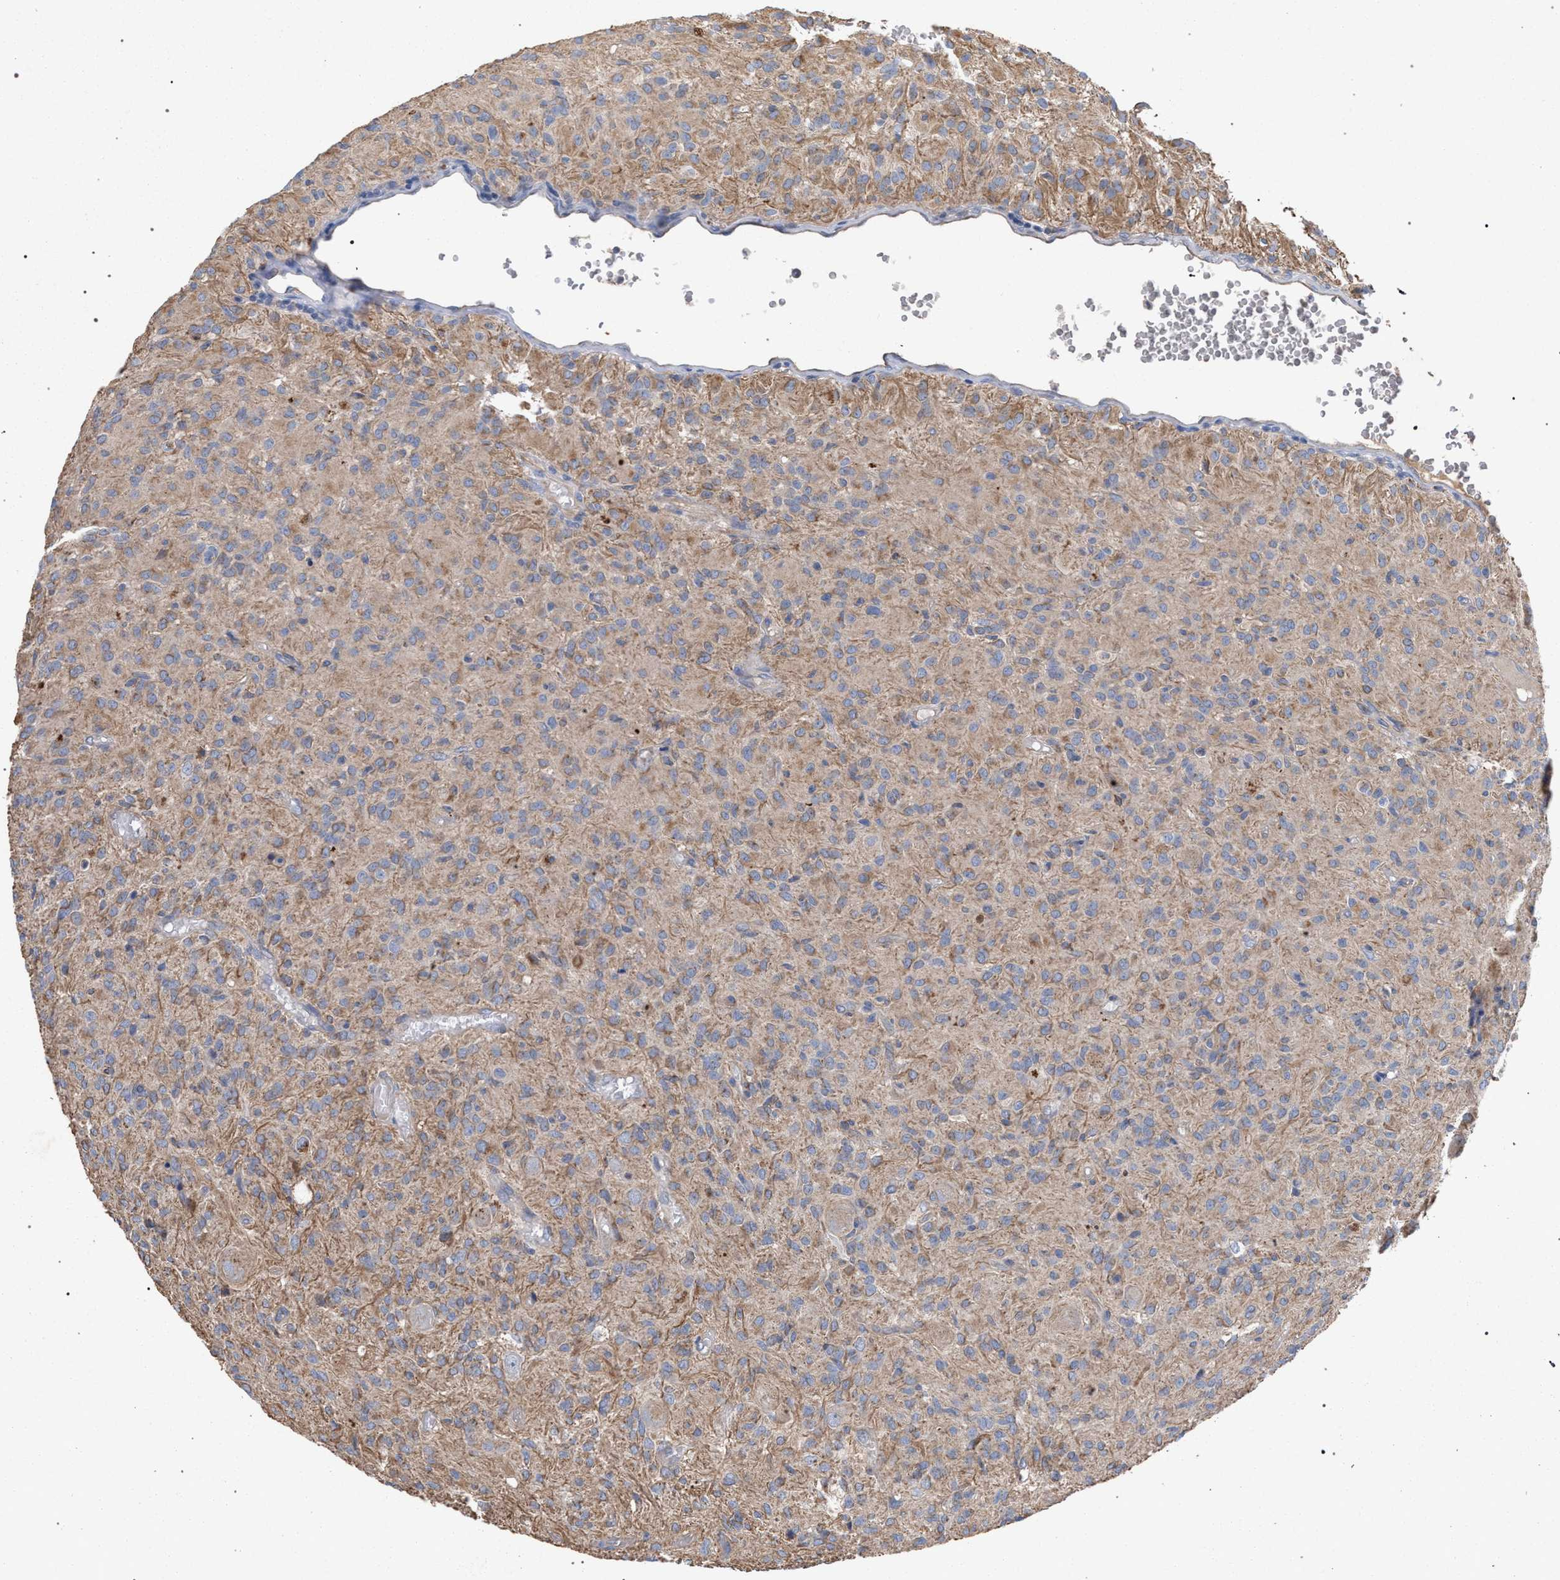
{"staining": {"intensity": "weak", "quantity": ">75%", "location": "cytoplasmic/membranous"}, "tissue": "glioma", "cell_type": "Tumor cells", "image_type": "cancer", "snomed": [{"axis": "morphology", "description": "Glioma, malignant, High grade"}, {"axis": "topography", "description": "Brain"}], "caption": "Tumor cells reveal weak cytoplasmic/membranous positivity in about >75% of cells in high-grade glioma (malignant).", "gene": "BCL2L12", "patient": {"sex": "female", "age": 59}}